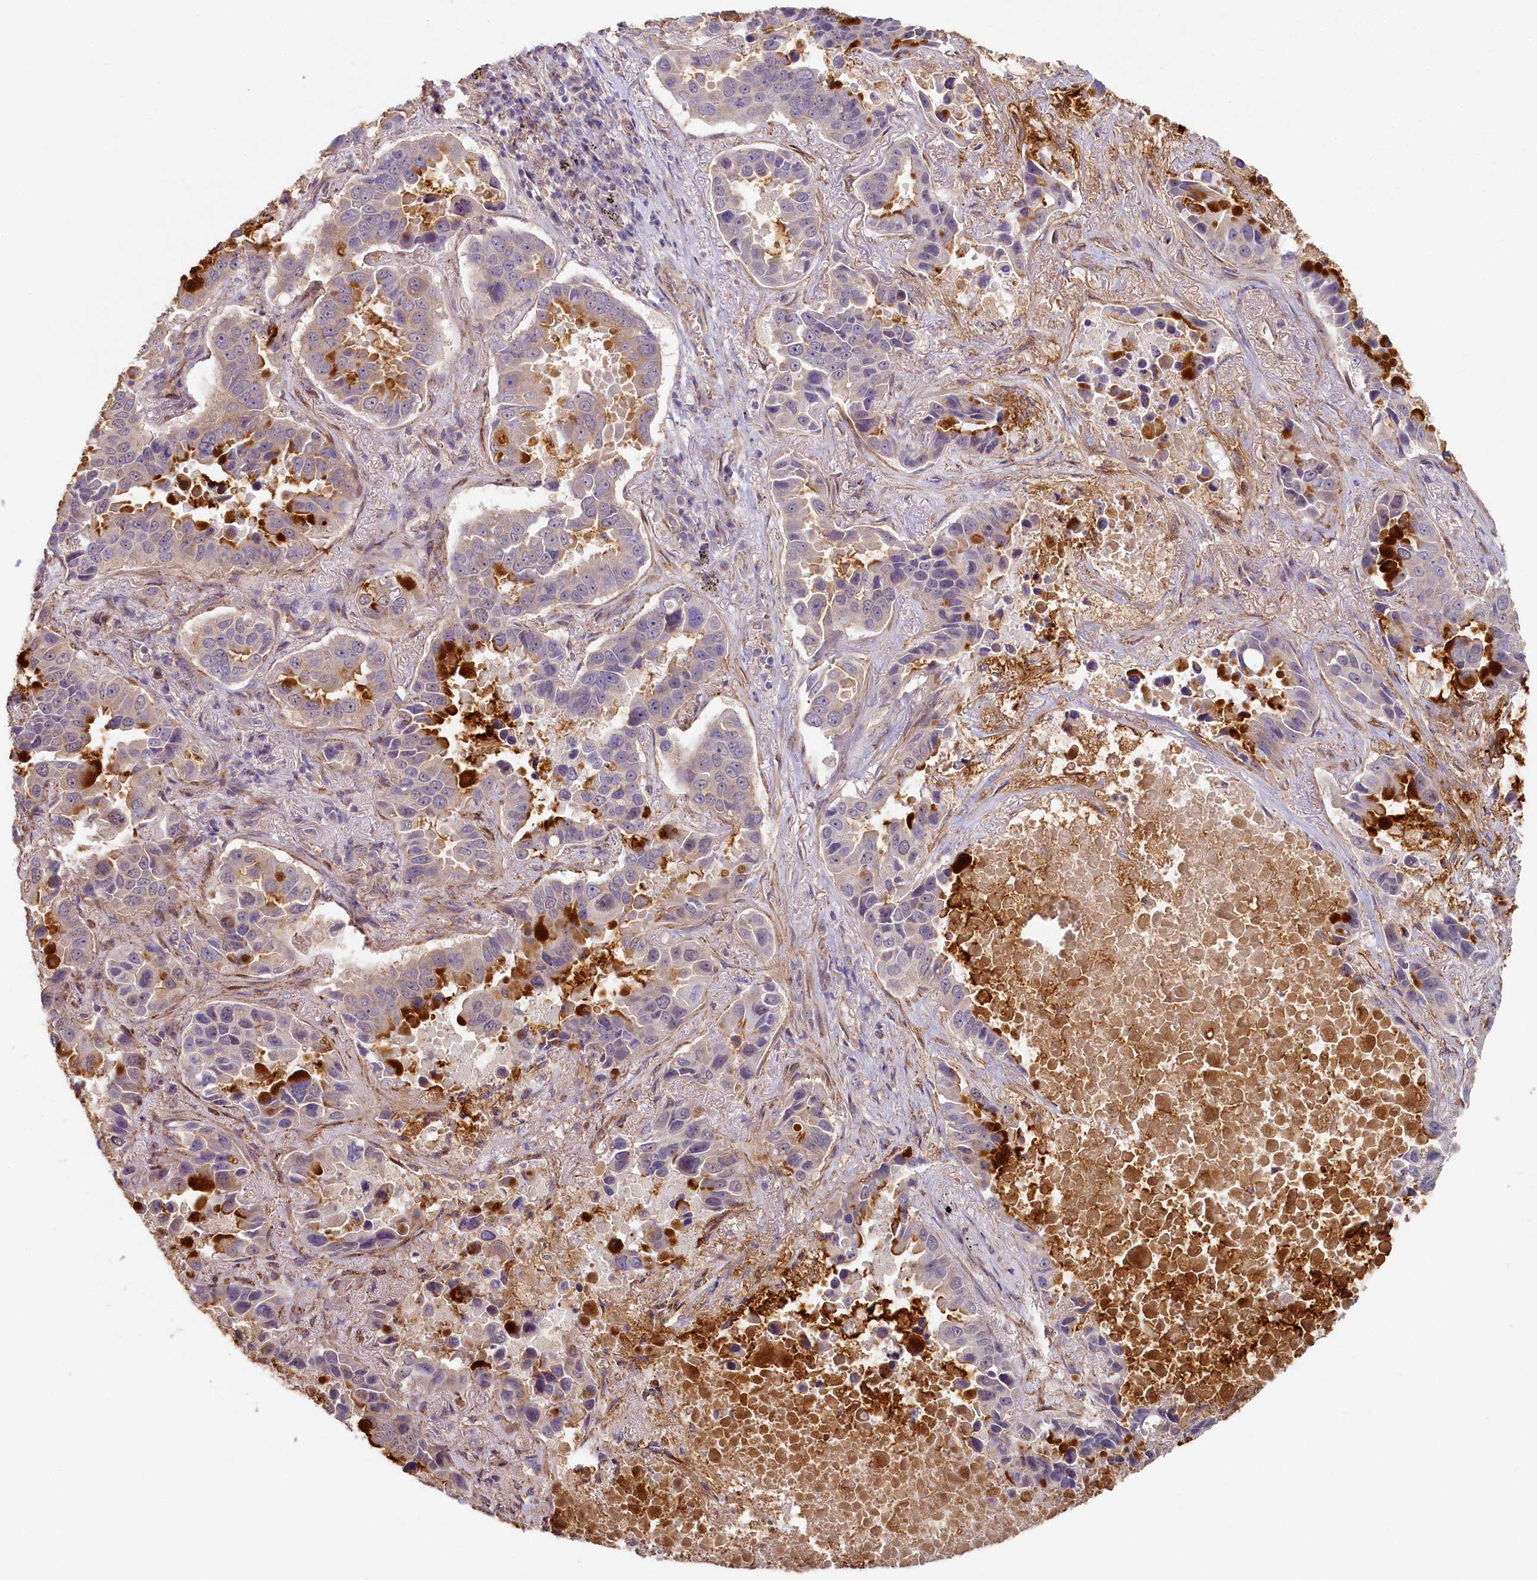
{"staining": {"intensity": "moderate", "quantity": "<25%", "location": "cytoplasmic/membranous"}, "tissue": "lung cancer", "cell_type": "Tumor cells", "image_type": "cancer", "snomed": [{"axis": "morphology", "description": "Adenocarcinoma, NOS"}, {"axis": "topography", "description": "Lung"}], "caption": "Immunohistochemistry micrograph of human adenocarcinoma (lung) stained for a protein (brown), which exhibits low levels of moderate cytoplasmic/membranous positivity in about <25% of tumor cells.", "gene": "STX16", "patient": {"sex": "male", "age": 64}}